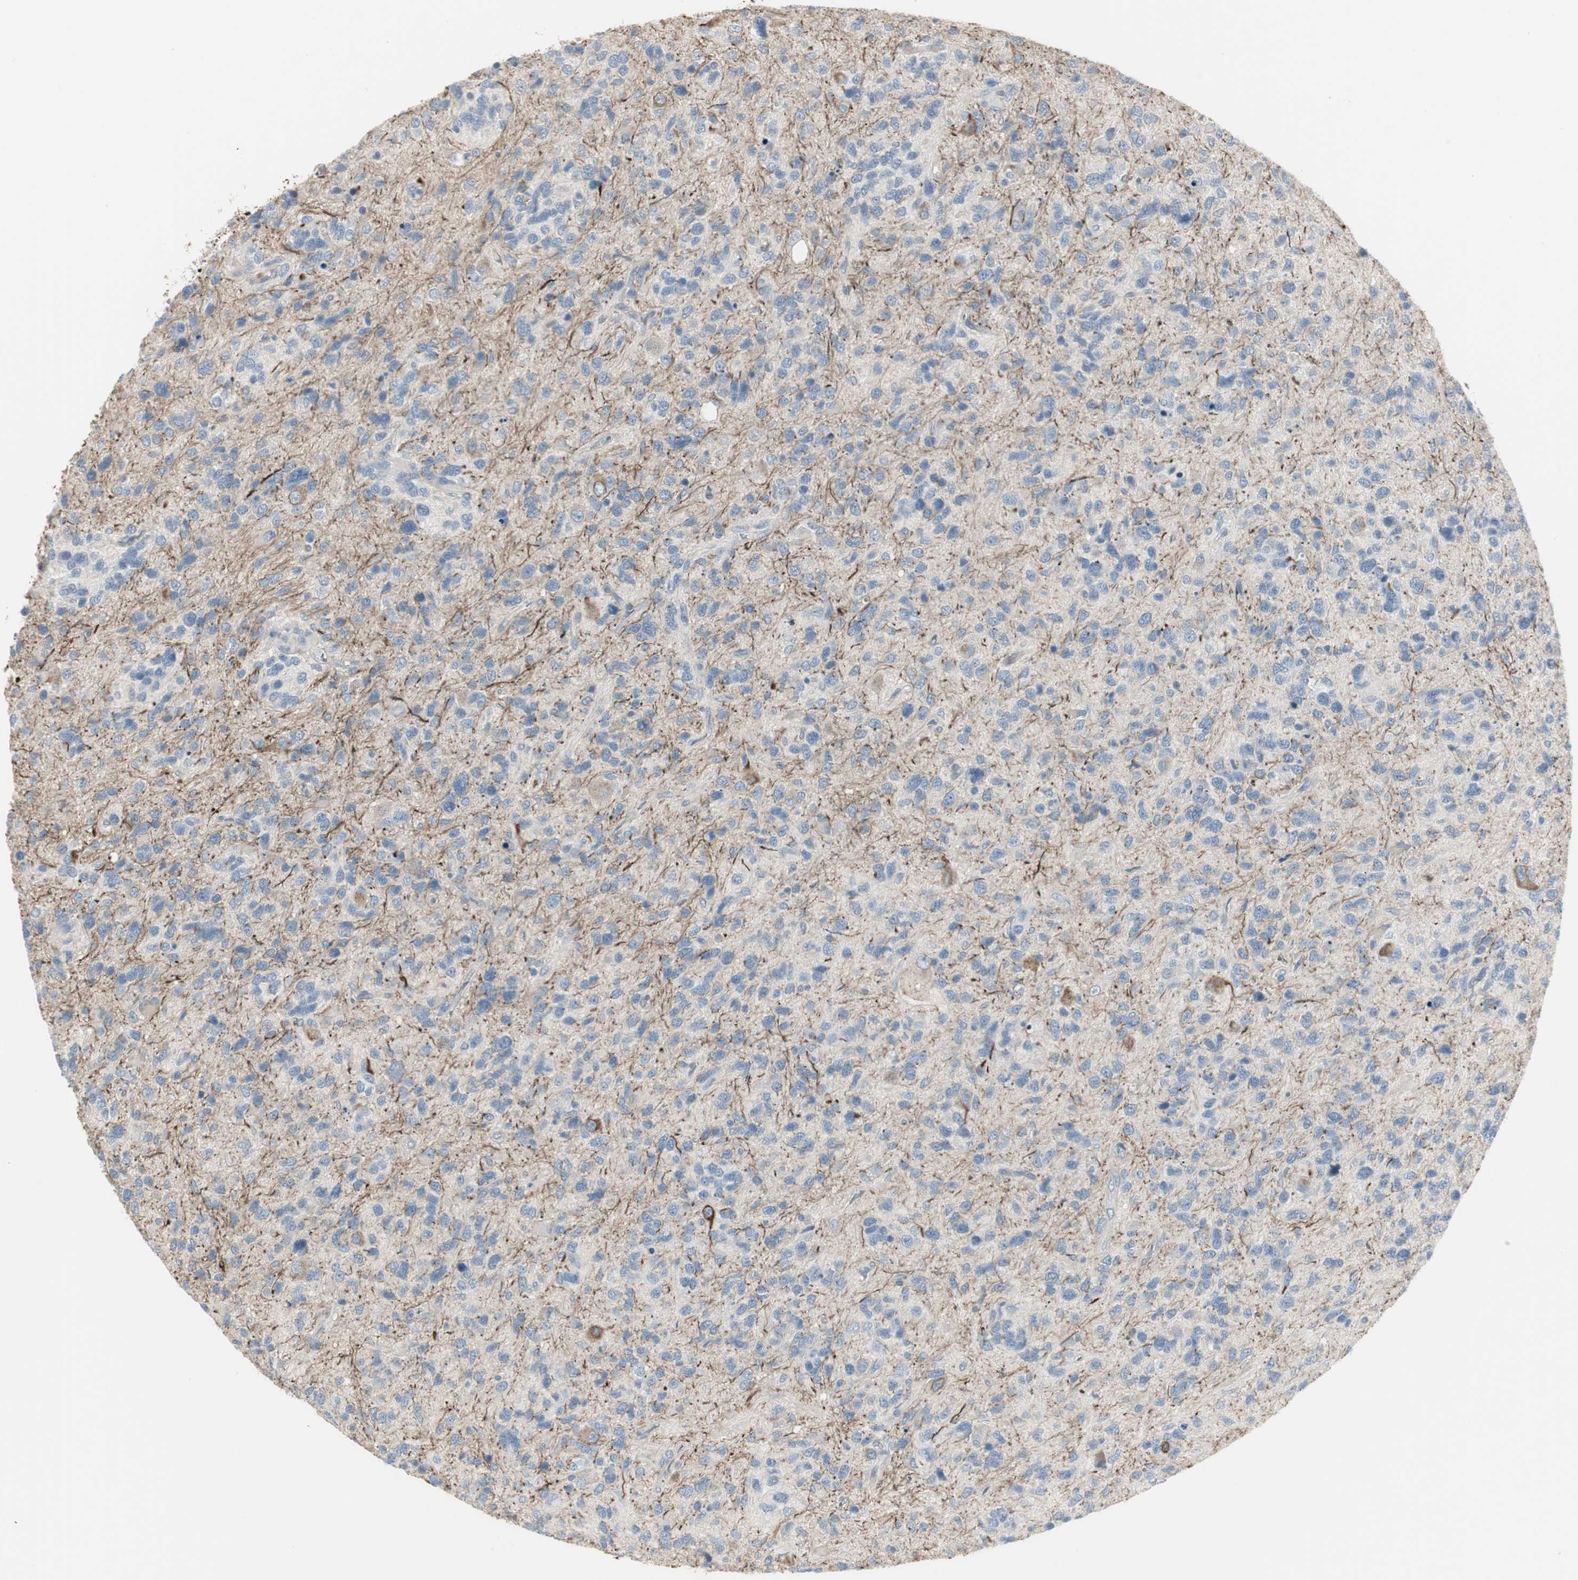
{"staining": {"intensity": "moderate", "quantity": "<25%", "location": "cytoplasmic/membranous"}, "tissue": "glioma", "cell_type": "Tumor cells", "image_type": "cancer", "snomed": [{"axis": "morphology", "description": "Glioma, malignant, High grade"}, {"axis": "topography", "description": "Brain"}], "caption": "Immunohistochemistry (IHC) photomicrograph of neoplastic tissue: glioma stained using IHC demonstrates low levels of moderate protein expression localized specifically in the cytoplasmic/membranous of tumor cells, appearing as a cytoplasmic/membranous brown color.", "gene": "DMPK", "patient": {"sex": "female", "age": 58}}